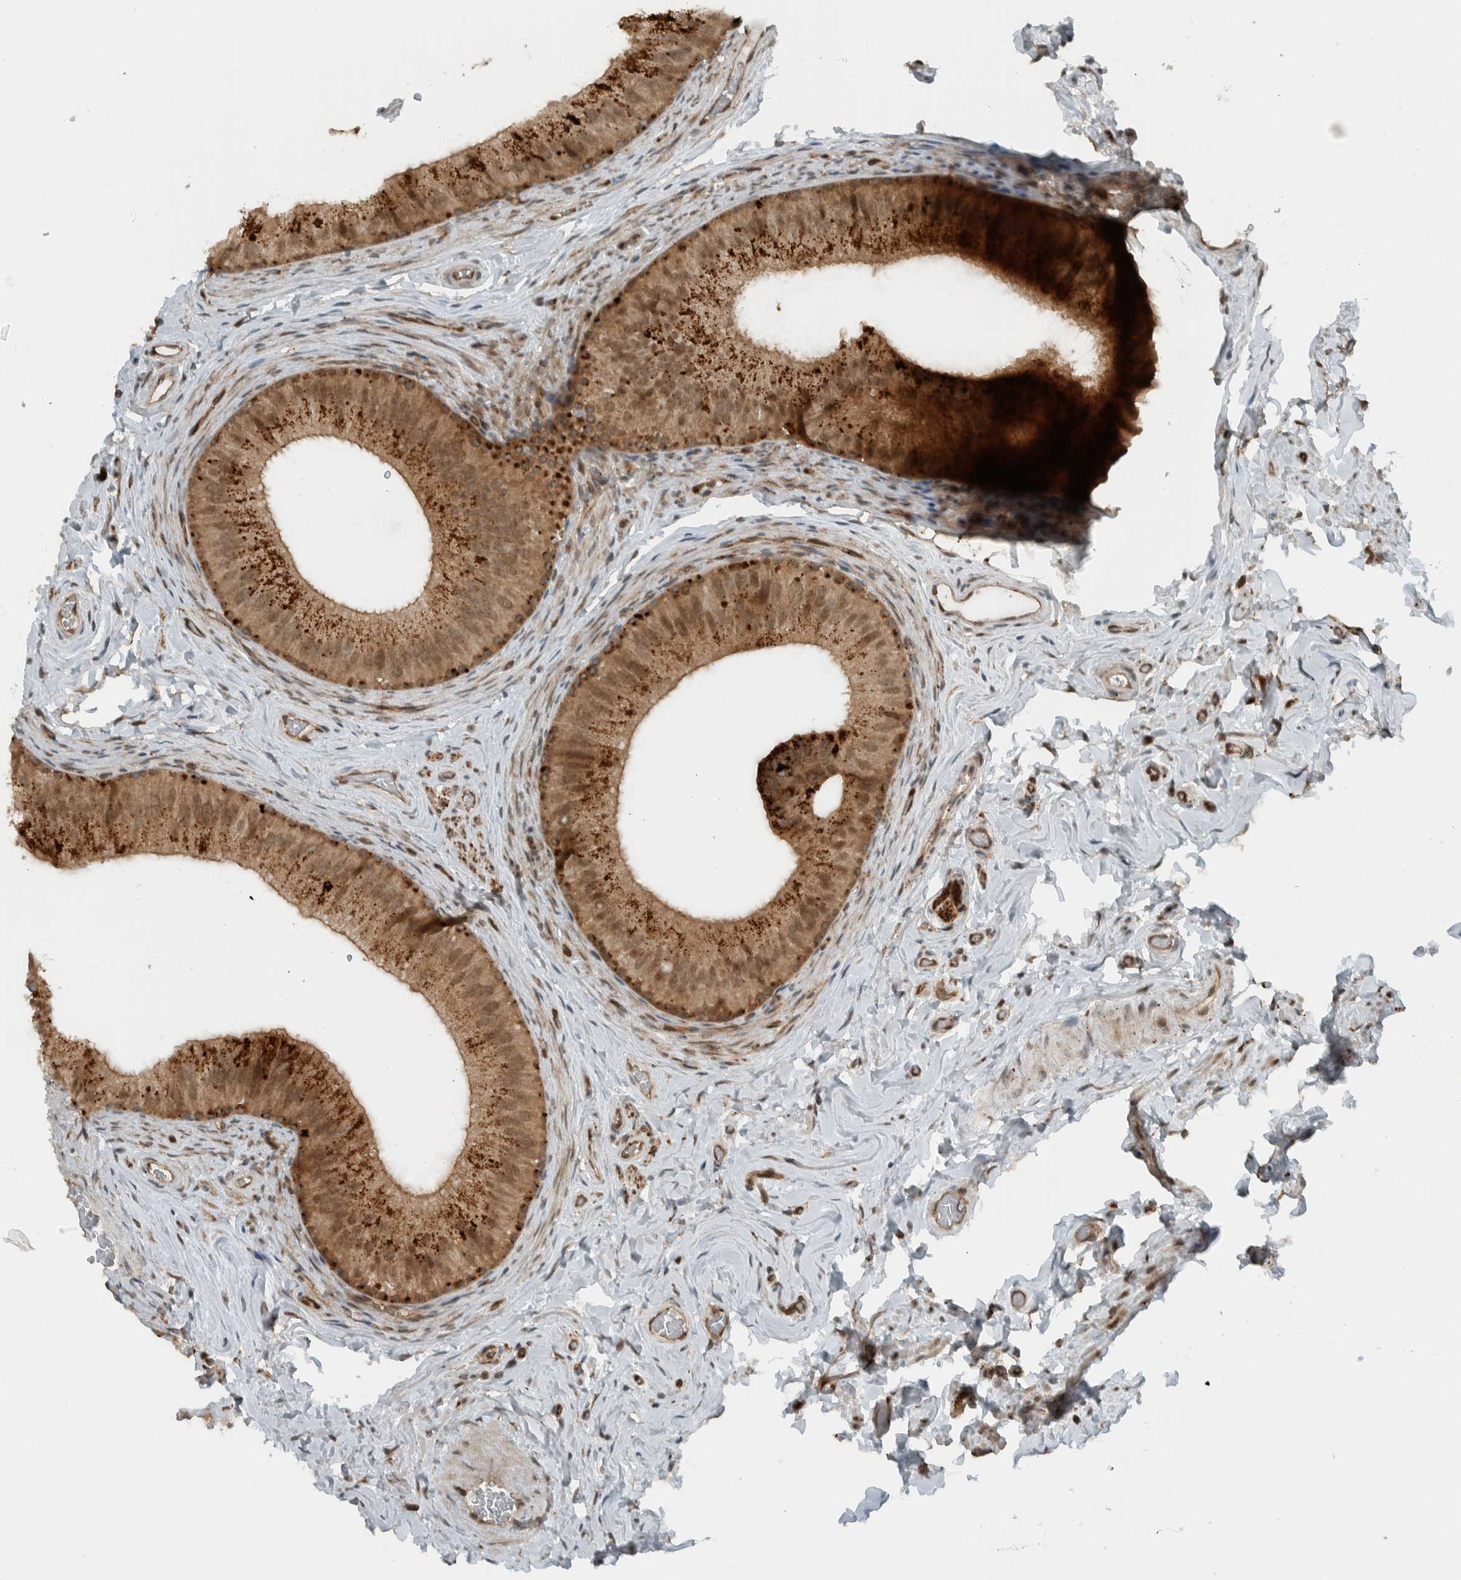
{"staining": {"intensity": "strong", "quantity": ">75%", "location": "cytoplasmic/membranous"}, "tissue": "epididymis", "cell_type": "Glandular cells", "image_type": "normal", "snomed": [{"axis": "morphology", "description": "Normal tissue, NOS"}, {"axis": "topography", "description": "Vascular tissue"}, {"axis": "topography", "description": "Epididymis"}], "caption": "Glandular cells display high levels of strong cytoplasmic/membranous expression in about >75% of cells in benign epididymis. (Brightfield microscopy of DAB IHC at high magnification).", "gene": "GIGYF1", "patient": {"sex": "male", "age": 49}}